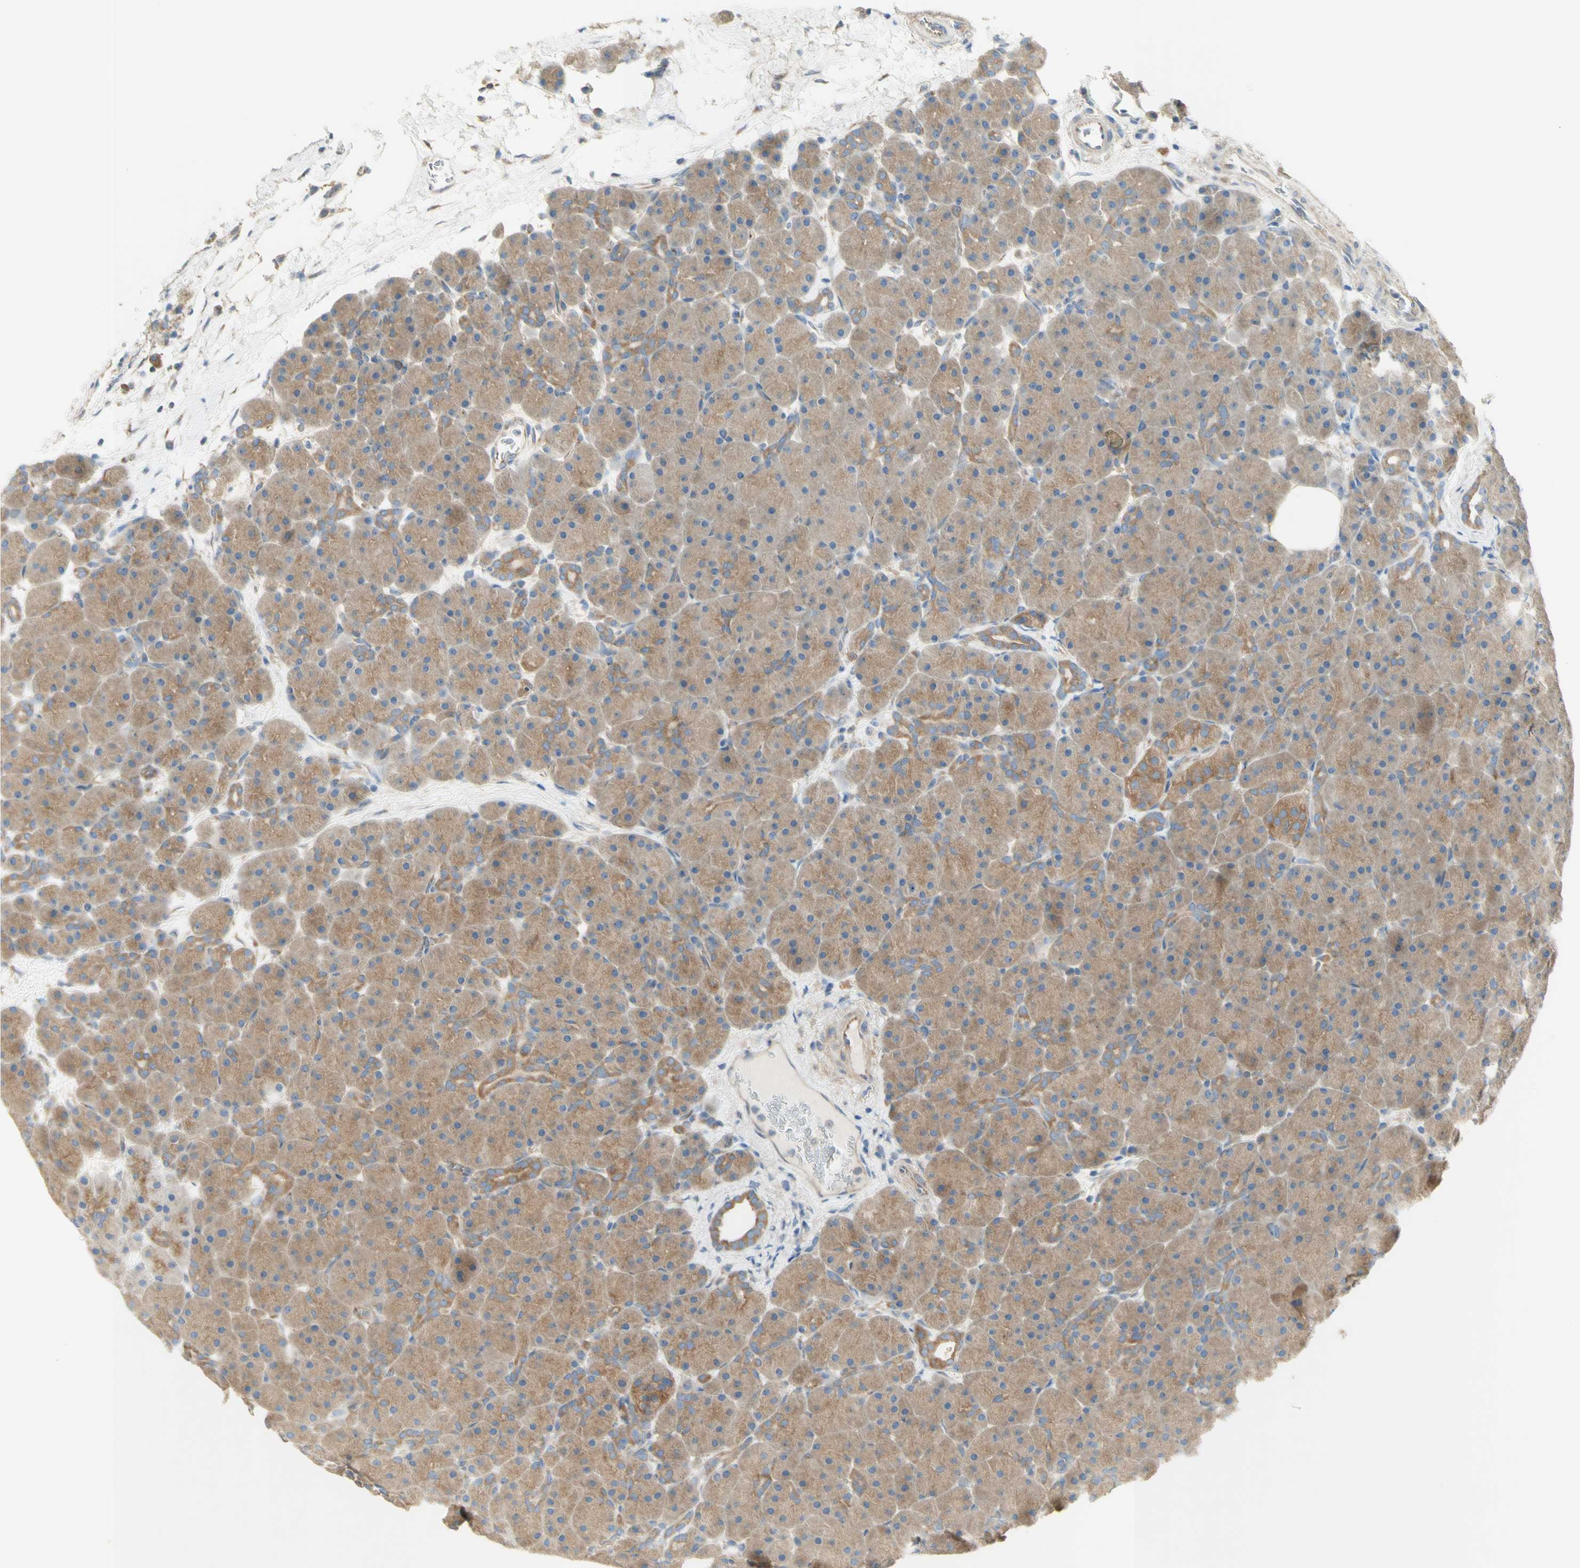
{"staining": {"intensity": "weak", "quantity": ">75%", "location": "cytoplasmic/membranous"}, "tissue": "pancreas", "cell_type": "Exocrine glandular cells", "image_type": "normal", "snomed": [{"axis": "morphology", "description": "Normal tissue, NOS"}, {"axis": "topography", "description": "Pancreas"}], "caption": "An immunohistochemistry (IHC) photomicrograph of unremarkable tissue is shown. Protein staining in brown highlights weak cytoplasmic/membranous positivity in pancreas within exocrine glandular cells. (IHC, brightfield microscopy, high magnification).", "gene": "DYNC1H1", "patient": {"sex": "male", "age": 66}}